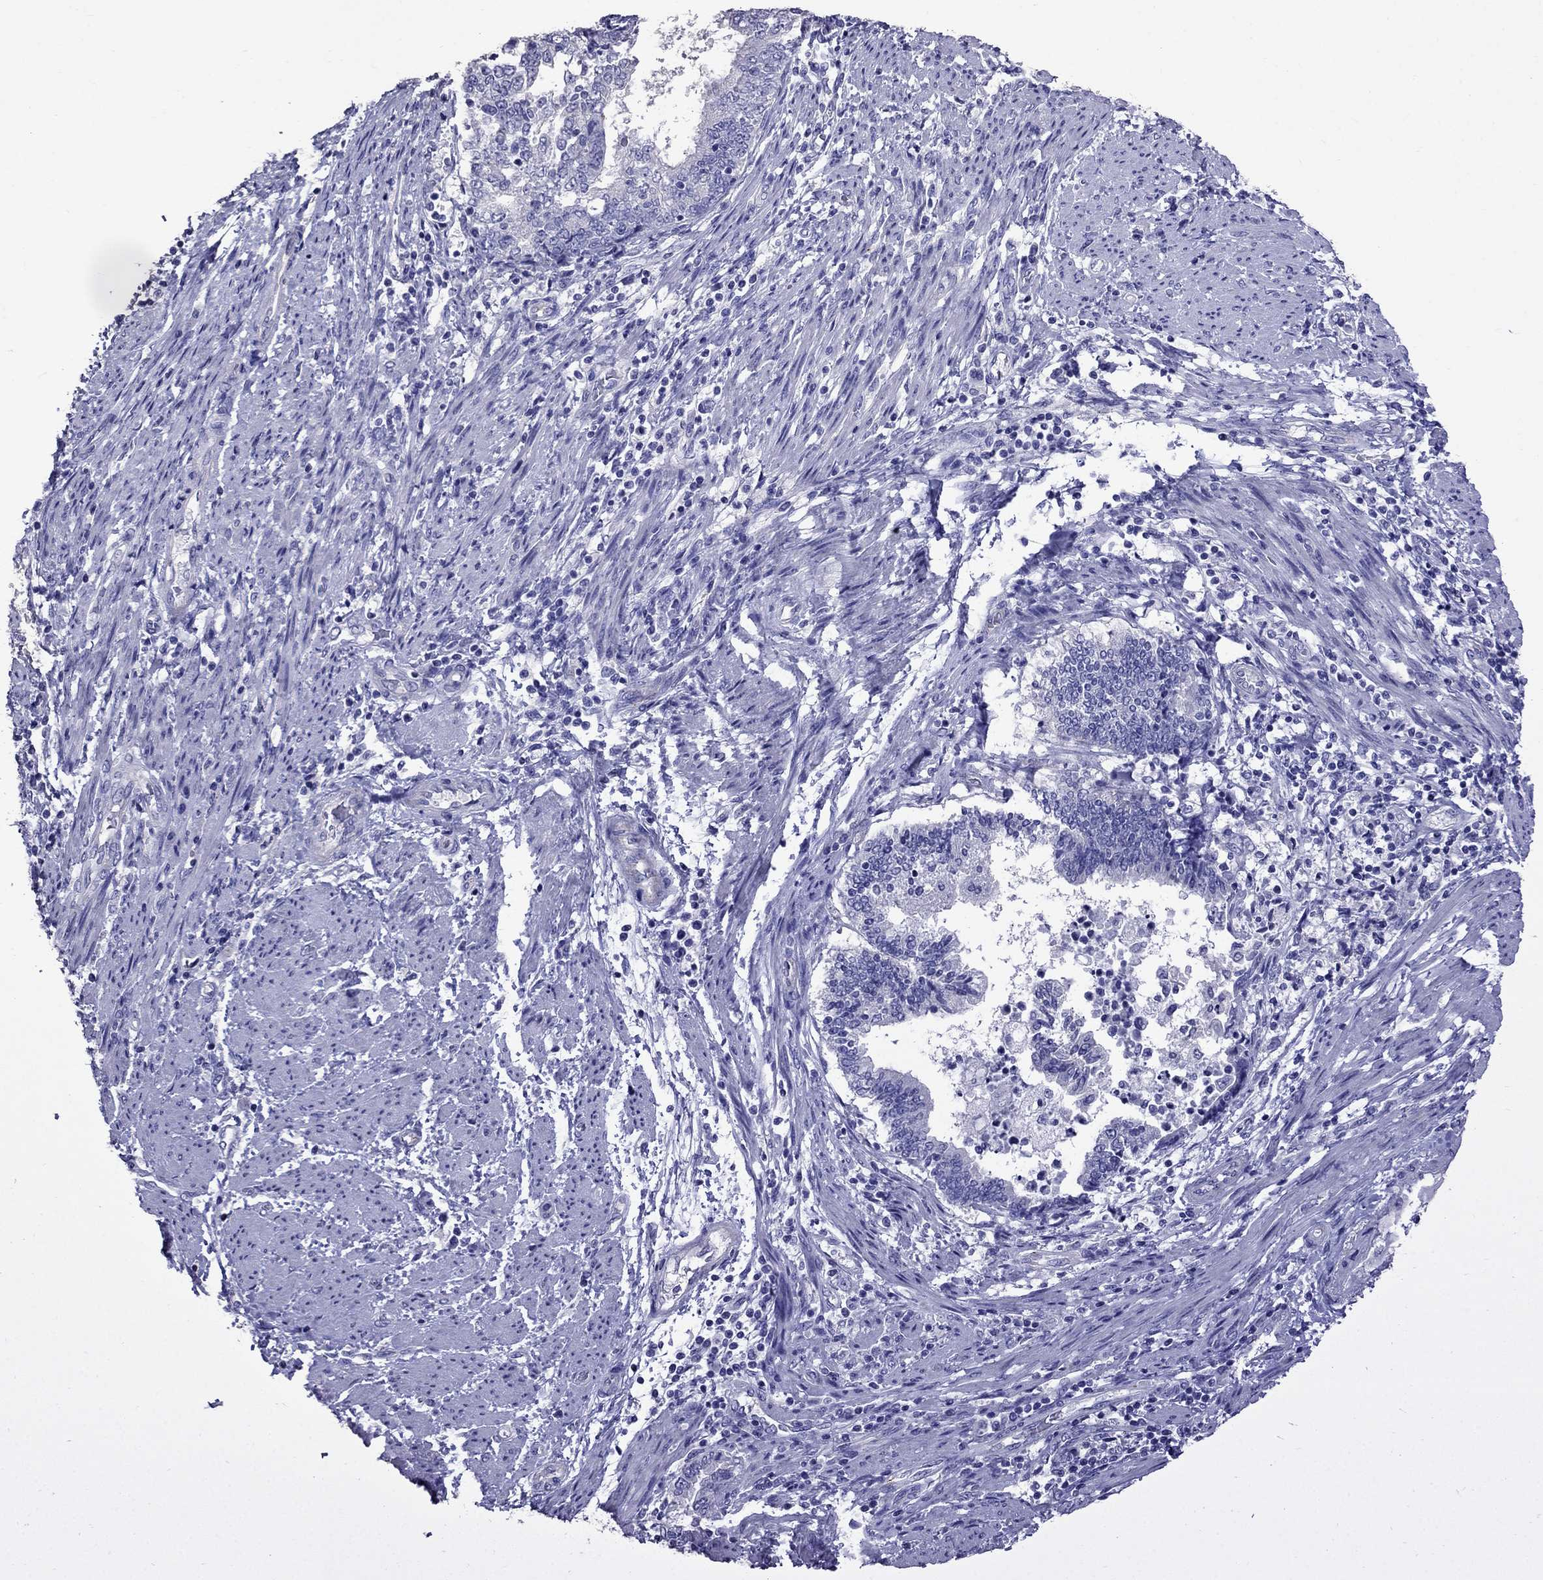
{"staining": {"intensity": "negative", "quantity": "none", "location": "none"}, "tissue": "endometrial cancer", "cell_type": "Tumor cells", "image_type": "cancer", "snomed": [{"axis": "morphology", "description": "Adenocarcinoma, NOS"}, {"axis": "topography", "description": "Endometrium"}], "caption": "Adenocarcinoma (endometrial) was stained to show a protein in brown. There is no significant expression in tumor cells. (DAB (3,3'-diaminobenzidine) immunohistochemistry (IHC) visualized using brightfield microscopy, high magnification).", "gene": "OXCT2", "patient": {"sex": "female", "age": 65}}